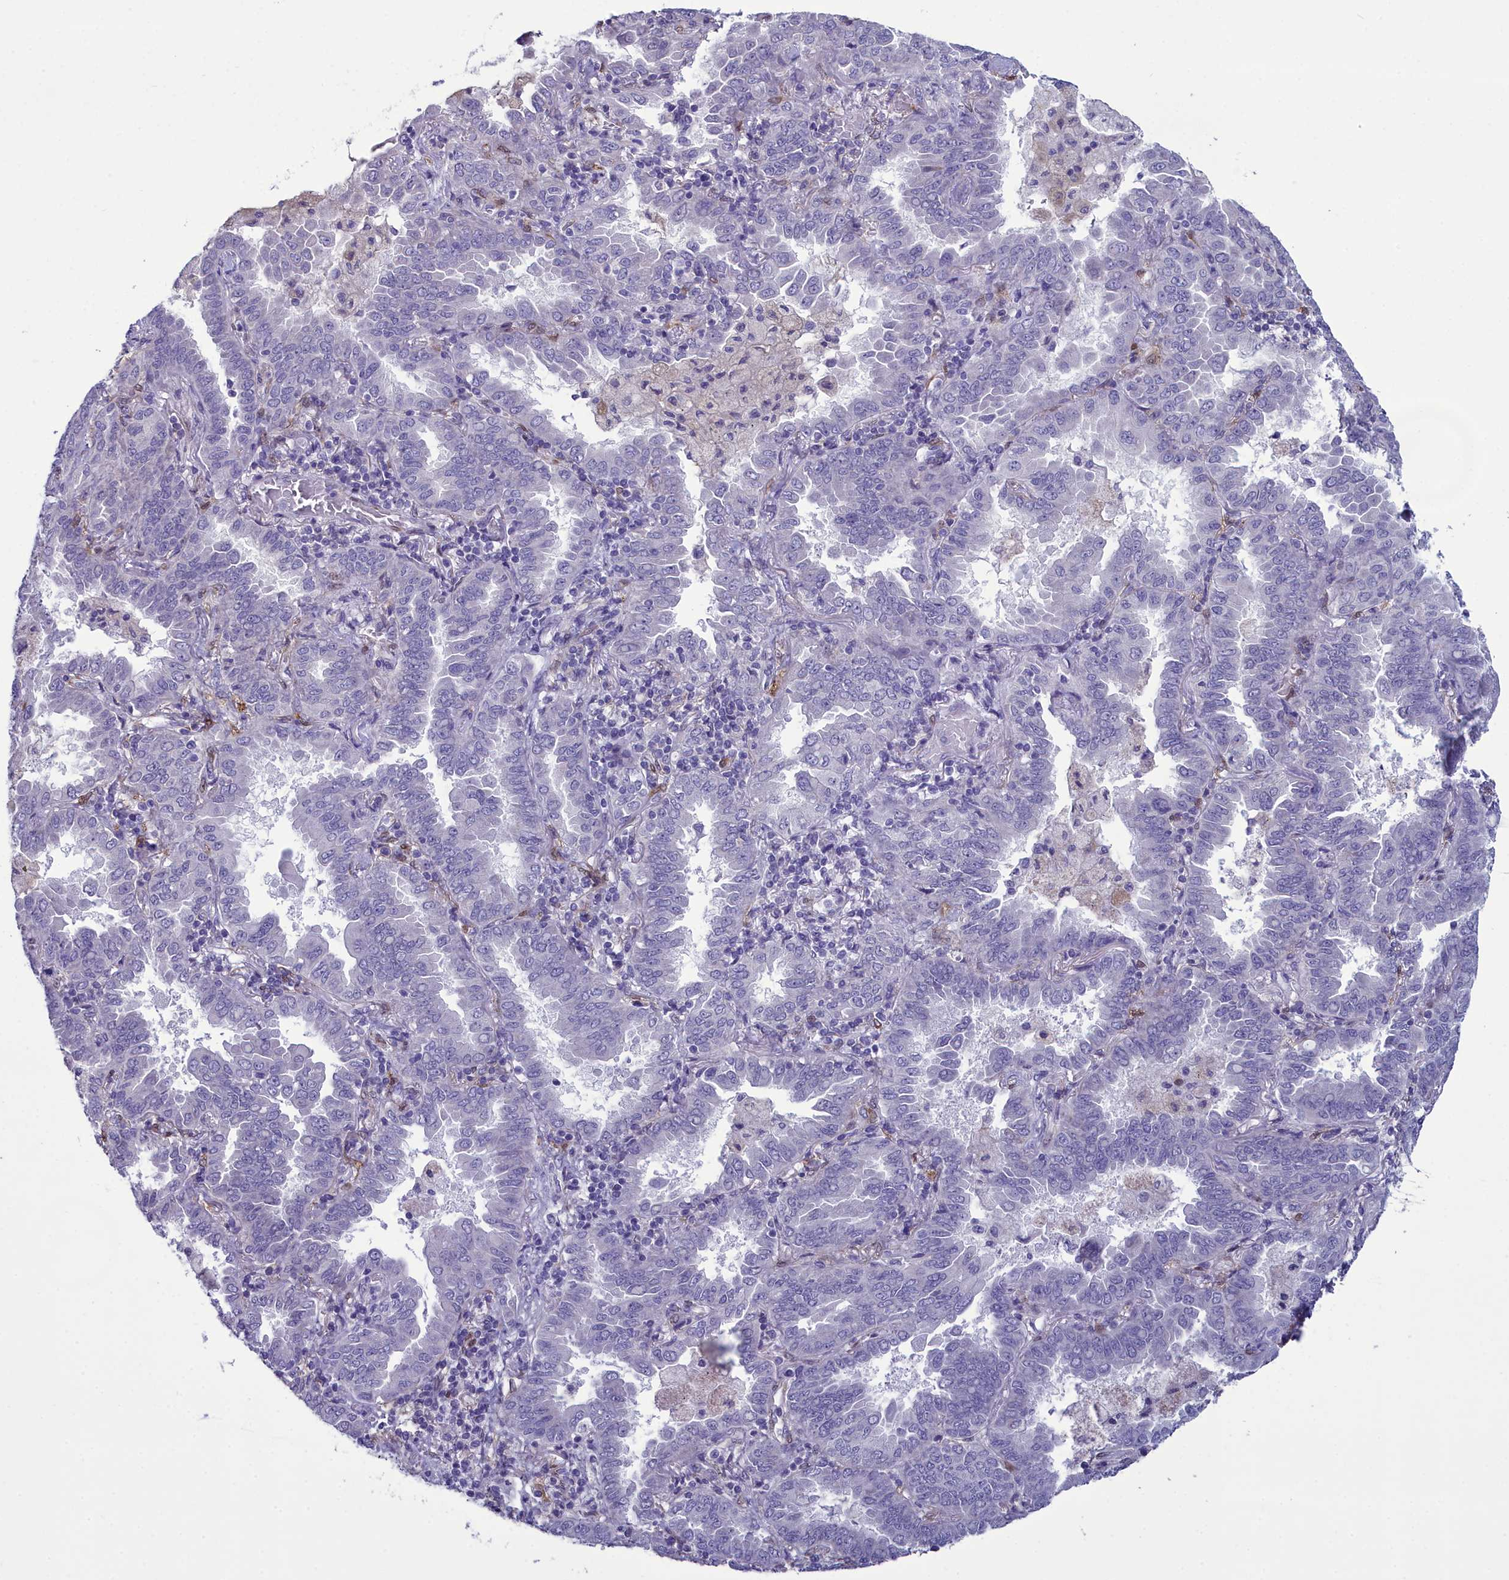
{"staining": {"intensity": "negative", "quantity": "none", "location": "none"}, "tissue": "lung cancer", "cell_type": "Tumor cells", "image_type": "cancer", "snomed": [{"axis": "morphology", "description": "Adenocarcinoma, NOS"}, {"axis": "topography", "description": "Lung"}], "caption": "Tumor cells are negative for protein expression in human lung adenocarcinoma.", "gene": "PPP1R14A", "patient": {"sex": "male", "age": 64}}